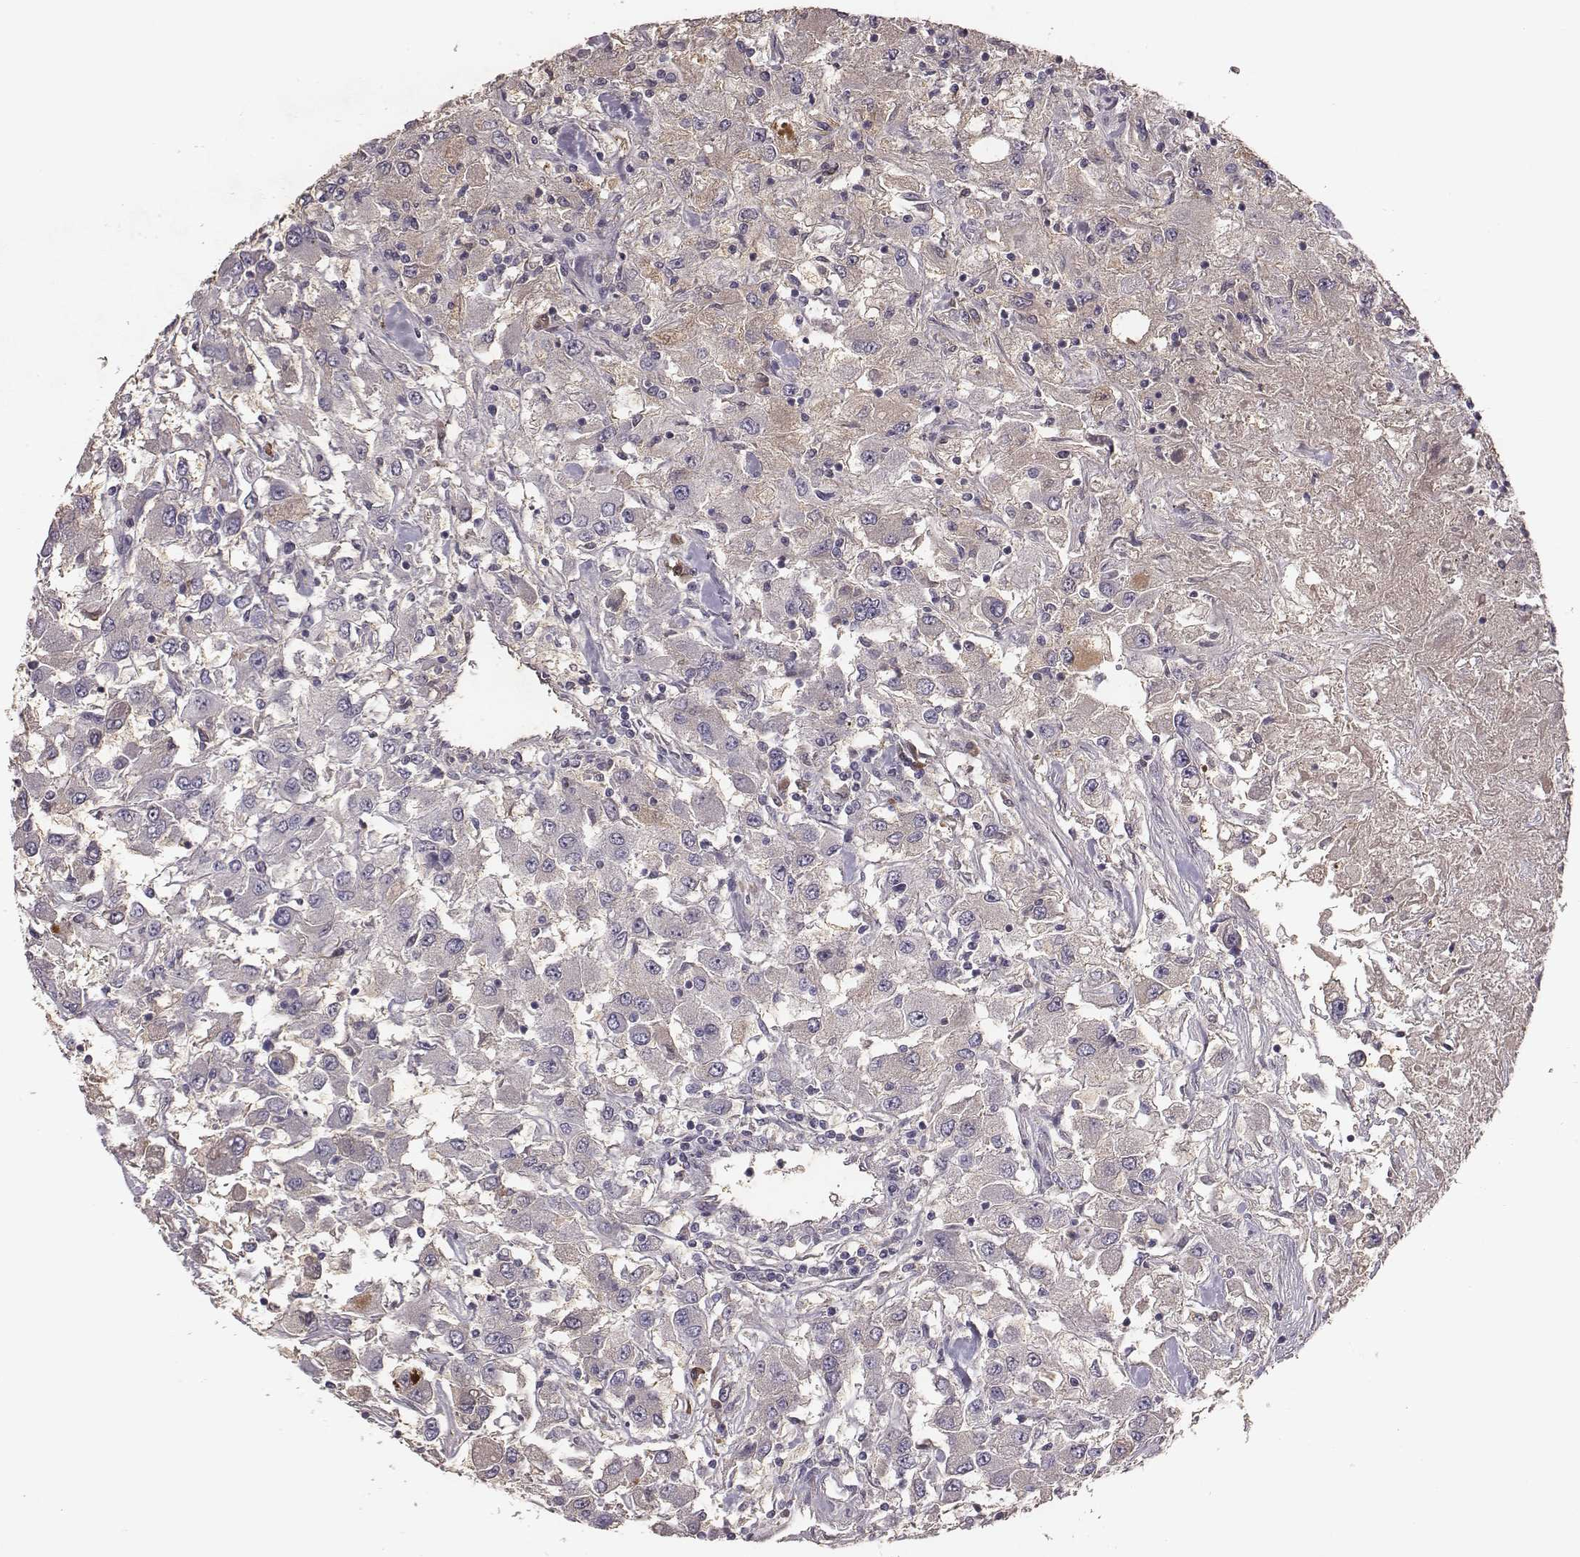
{"staining": {"intensity": "negative", "quantity": "none", "location": "none"}, "tissue": "renal cancer", "cell_type": "Tumor cells", "image_type": "cancer", "snomed": [{"axis": "morphology", "description": "Adenocarcinoma, NOS"}, {"axis": "topography", "description": "Kidney"}], "caption": "Immunohistochemical staining of human adenocarcinoma (renal) shows no significant positivity in tumor cells. (DAB (3,3'-diaminobenzidine) immunohistochemistry (IHC) with hematoxylin counter stain).", "gene": "SLC22A6", "patient": {"sex": "female", "age": 67}}